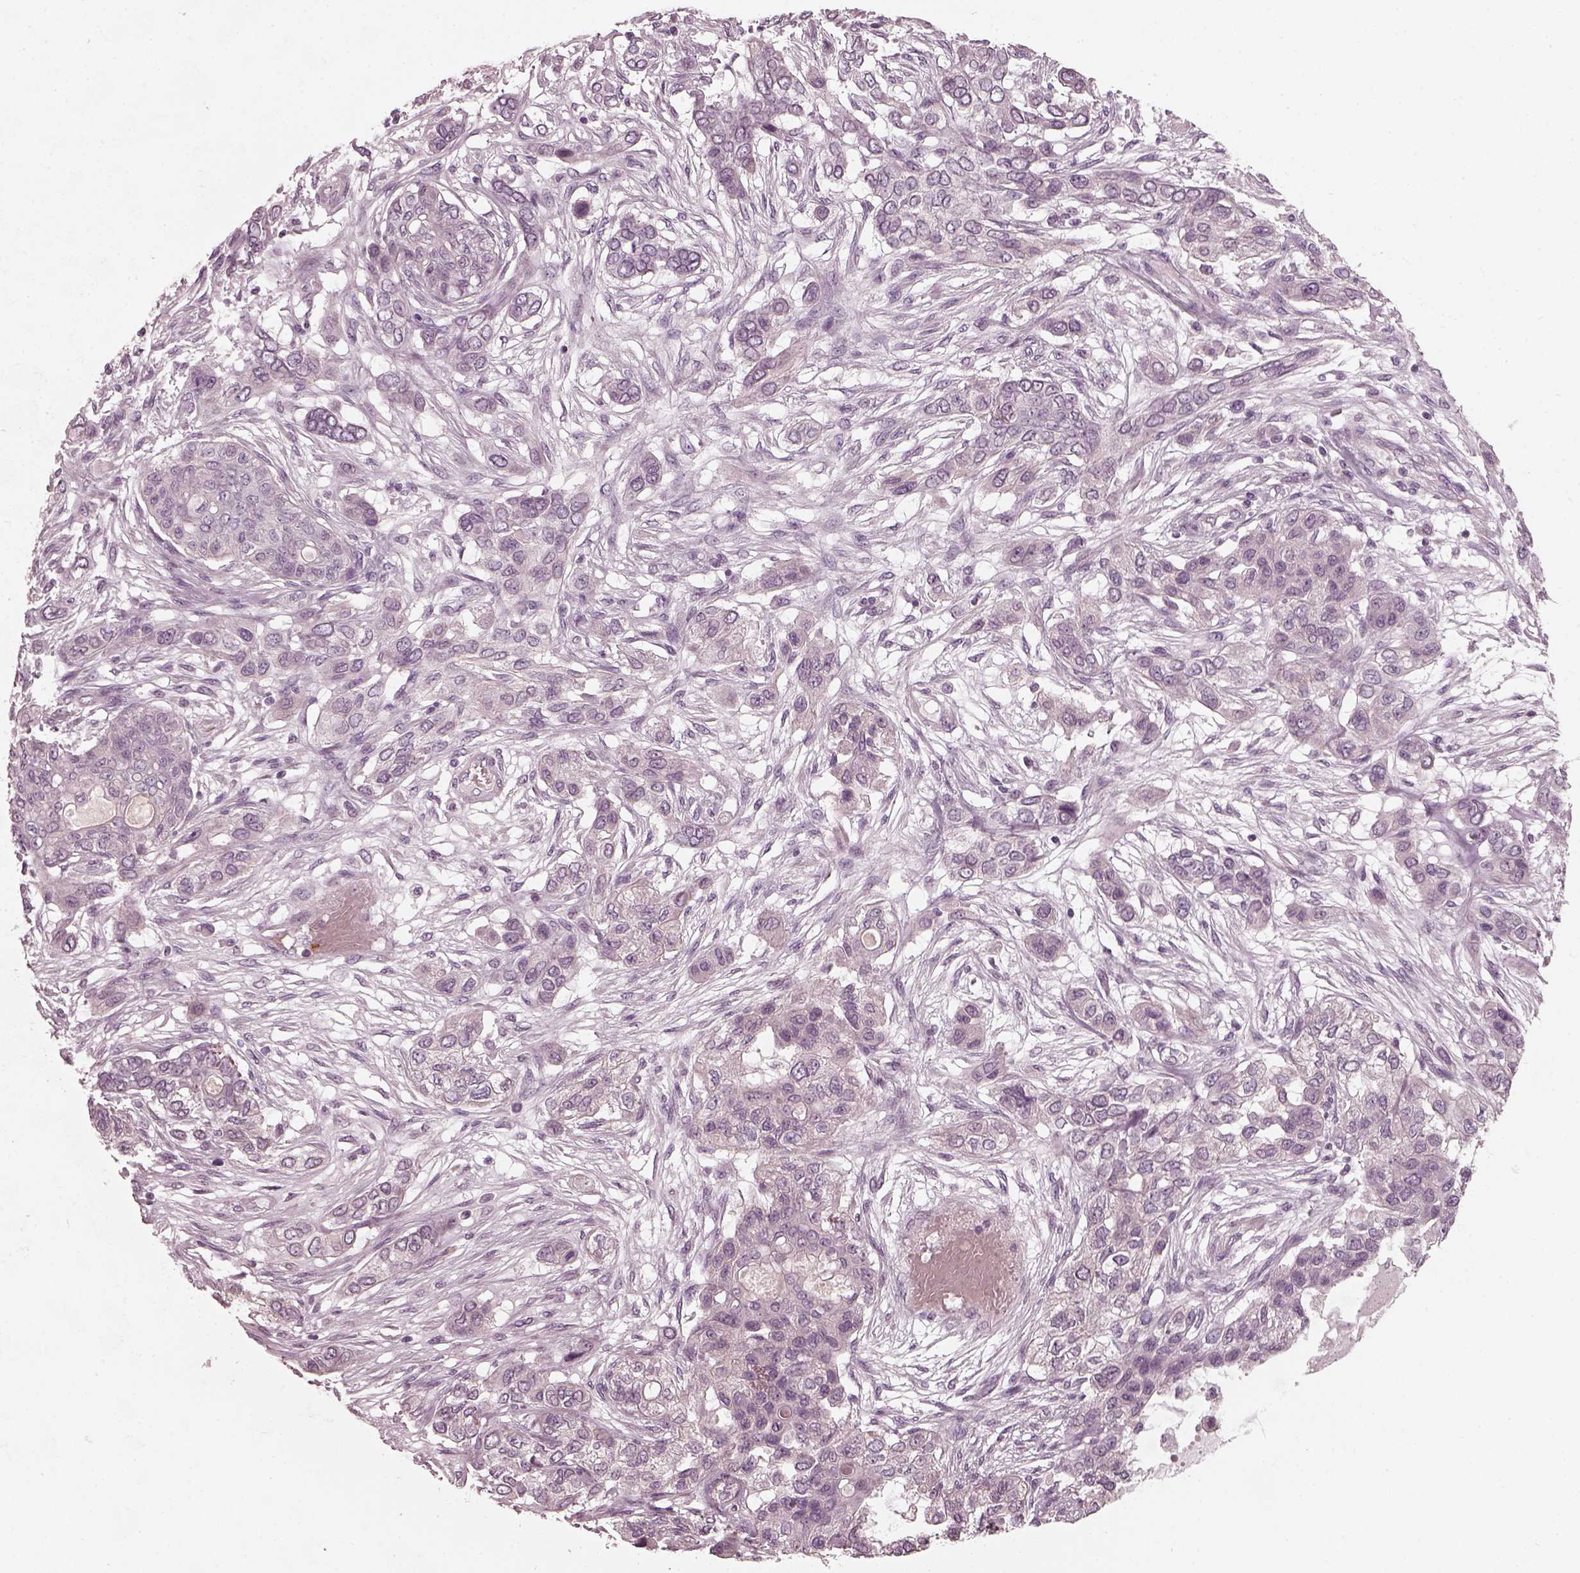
{"staining": {"intensity": "negative", "quantity": "none", "location": "none"}, "tissue": "lung cancer", "cell_type": "Tumor cells", "image_type": "cancer", "snomed": [{"axis": "morphology", "description": "Squamous cell carcinoma, NOS"}, {"axis": "topography", "description": "Lung"}], "caption": "An IHC image of lung cancer is shown. There is no staining in tumor cells of lung cancer.", "gene": "CHIT1", "patient": {"sex": "female", "age": 70}}